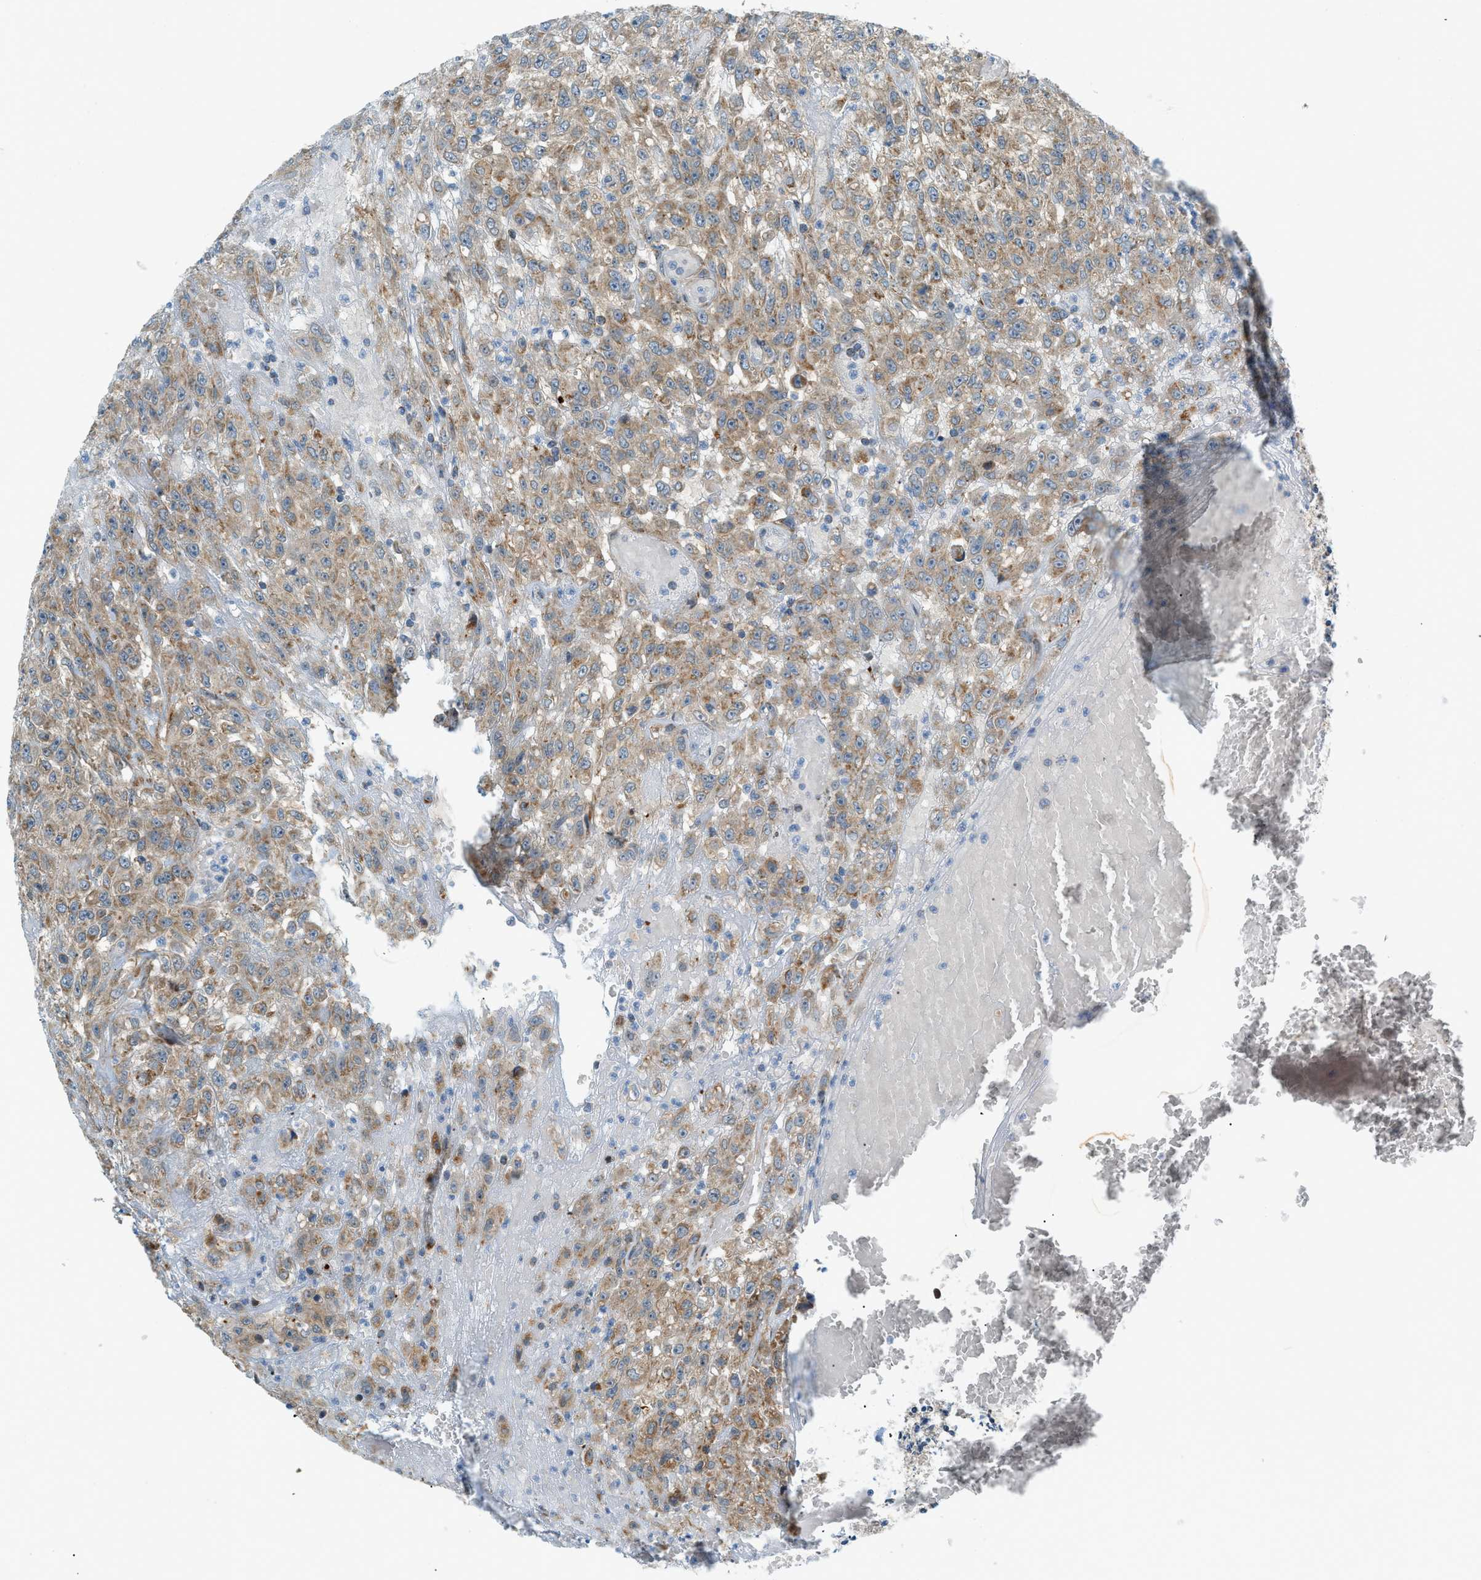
{"staining": {"intensity": "moderate", "quantity": ">75%", "location": "cytoplasmic/membranous"}, "tissue": "urothelial cancer", "cell_type": "Tumor cells", "image_type": "cancer", "snomed": [{"axis": "morphology", "description": "Urothelial carcinoma, High grade"}, {"axis": "topography", "description": "Urinary bladder"}], "caption": "Human urothelial carcinoma (high-grade) stained for a protein (brown) shows moderate cytoplasmic/membranous positive positivity in approximately >75% of tumor cells.", "gene": "PIGG", "patient": {"sex": "male", "age": 46}}